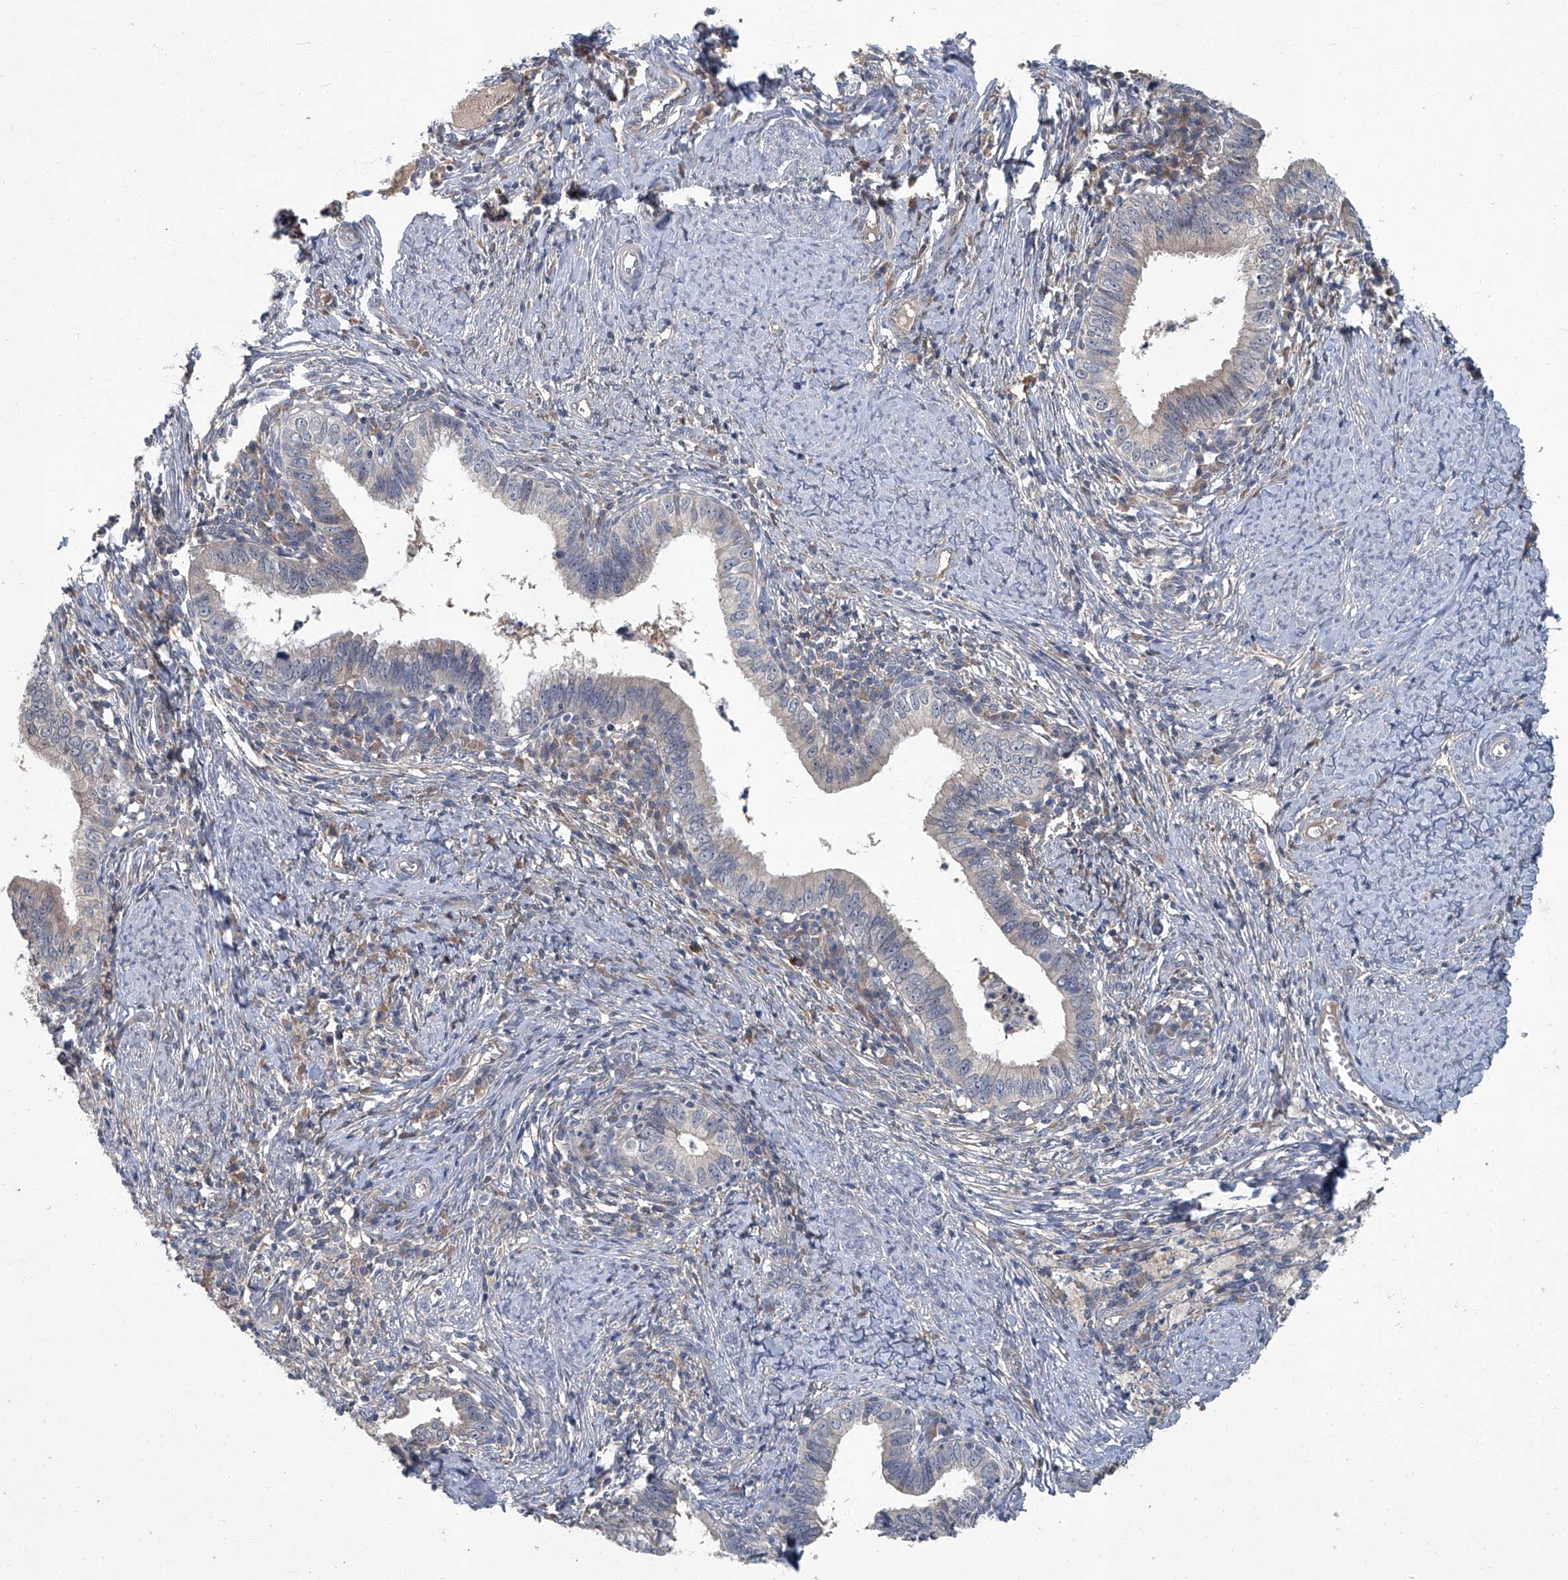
{"staining": {"intensity": "negative", "quantity": "none", "location": "none"}, "tissue": "cervical cancer", "cell_type": "Tumor cells", "image_type": "cancer", "snomed": [{"axis": "morphology", "description": "Adenocarcinoma, NOS"}, {"axis": "topography", "description": "Cervix"}], "caption": "Tumor cells show no significant protein expression in cervical adenocarcinoma.", "gene": "ANKRD34A", "patient": {"sex": "female", "age": 36}}